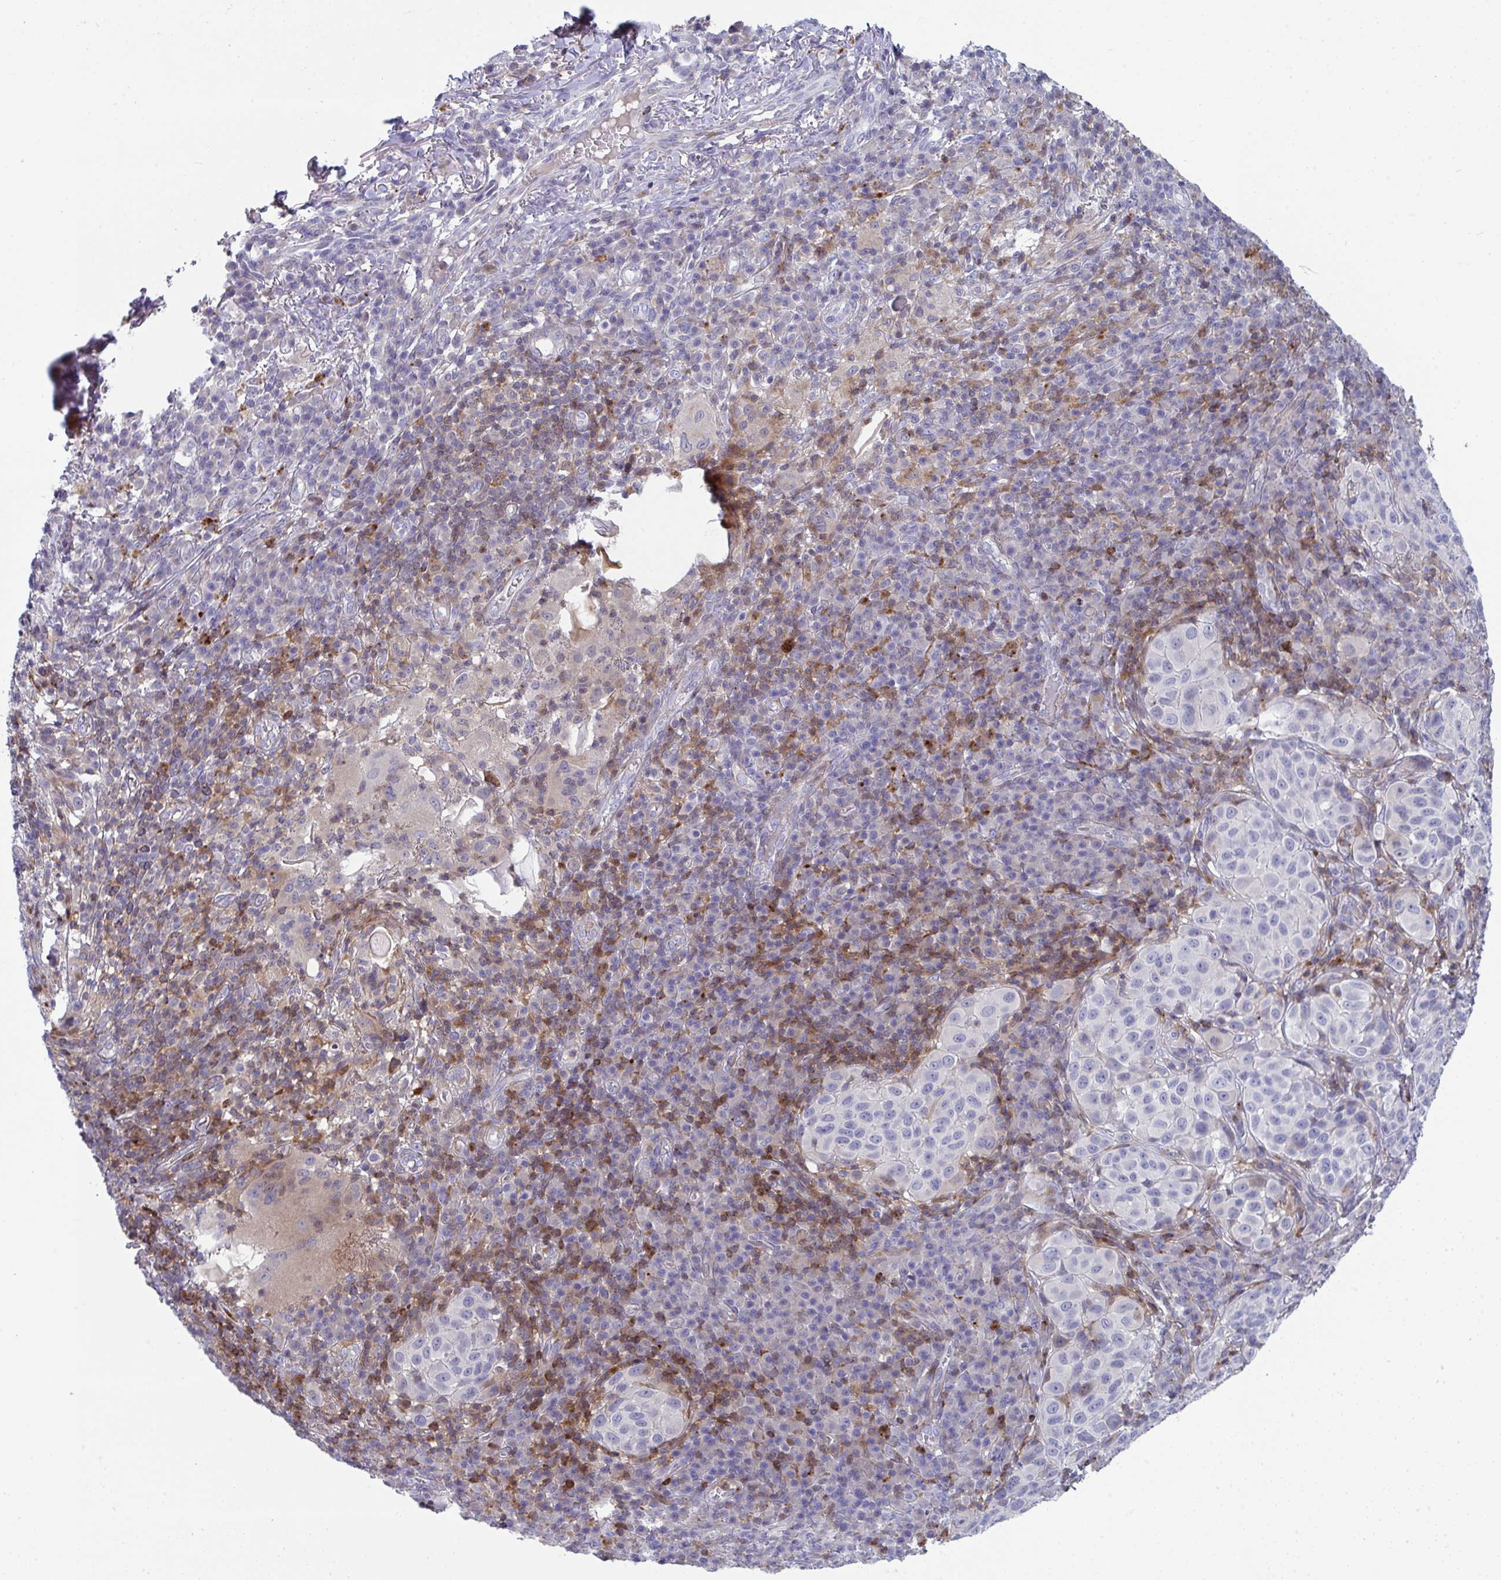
{"staining": {"intensity": "negative", "quantity": "none", "location": "none"}, "tissue": "melanoma", "cell_type": "Tumor cells", "image_type": "cancer", "snomed": [{"axis": "morphology", "description": "Malignant melanoma, NOS"}, {"axis": "topography", "description": "Skin"}], "caption": "There is no significant positivity in tumor cells of malignant melanoma. The staining is performed using DAB (3,3'-diaminobenzidine) brown chromogen with nuclei counter-stained in using hematoxylin.", "gene": "AOC2", "patient": {"sex": "male", "age": 38}}